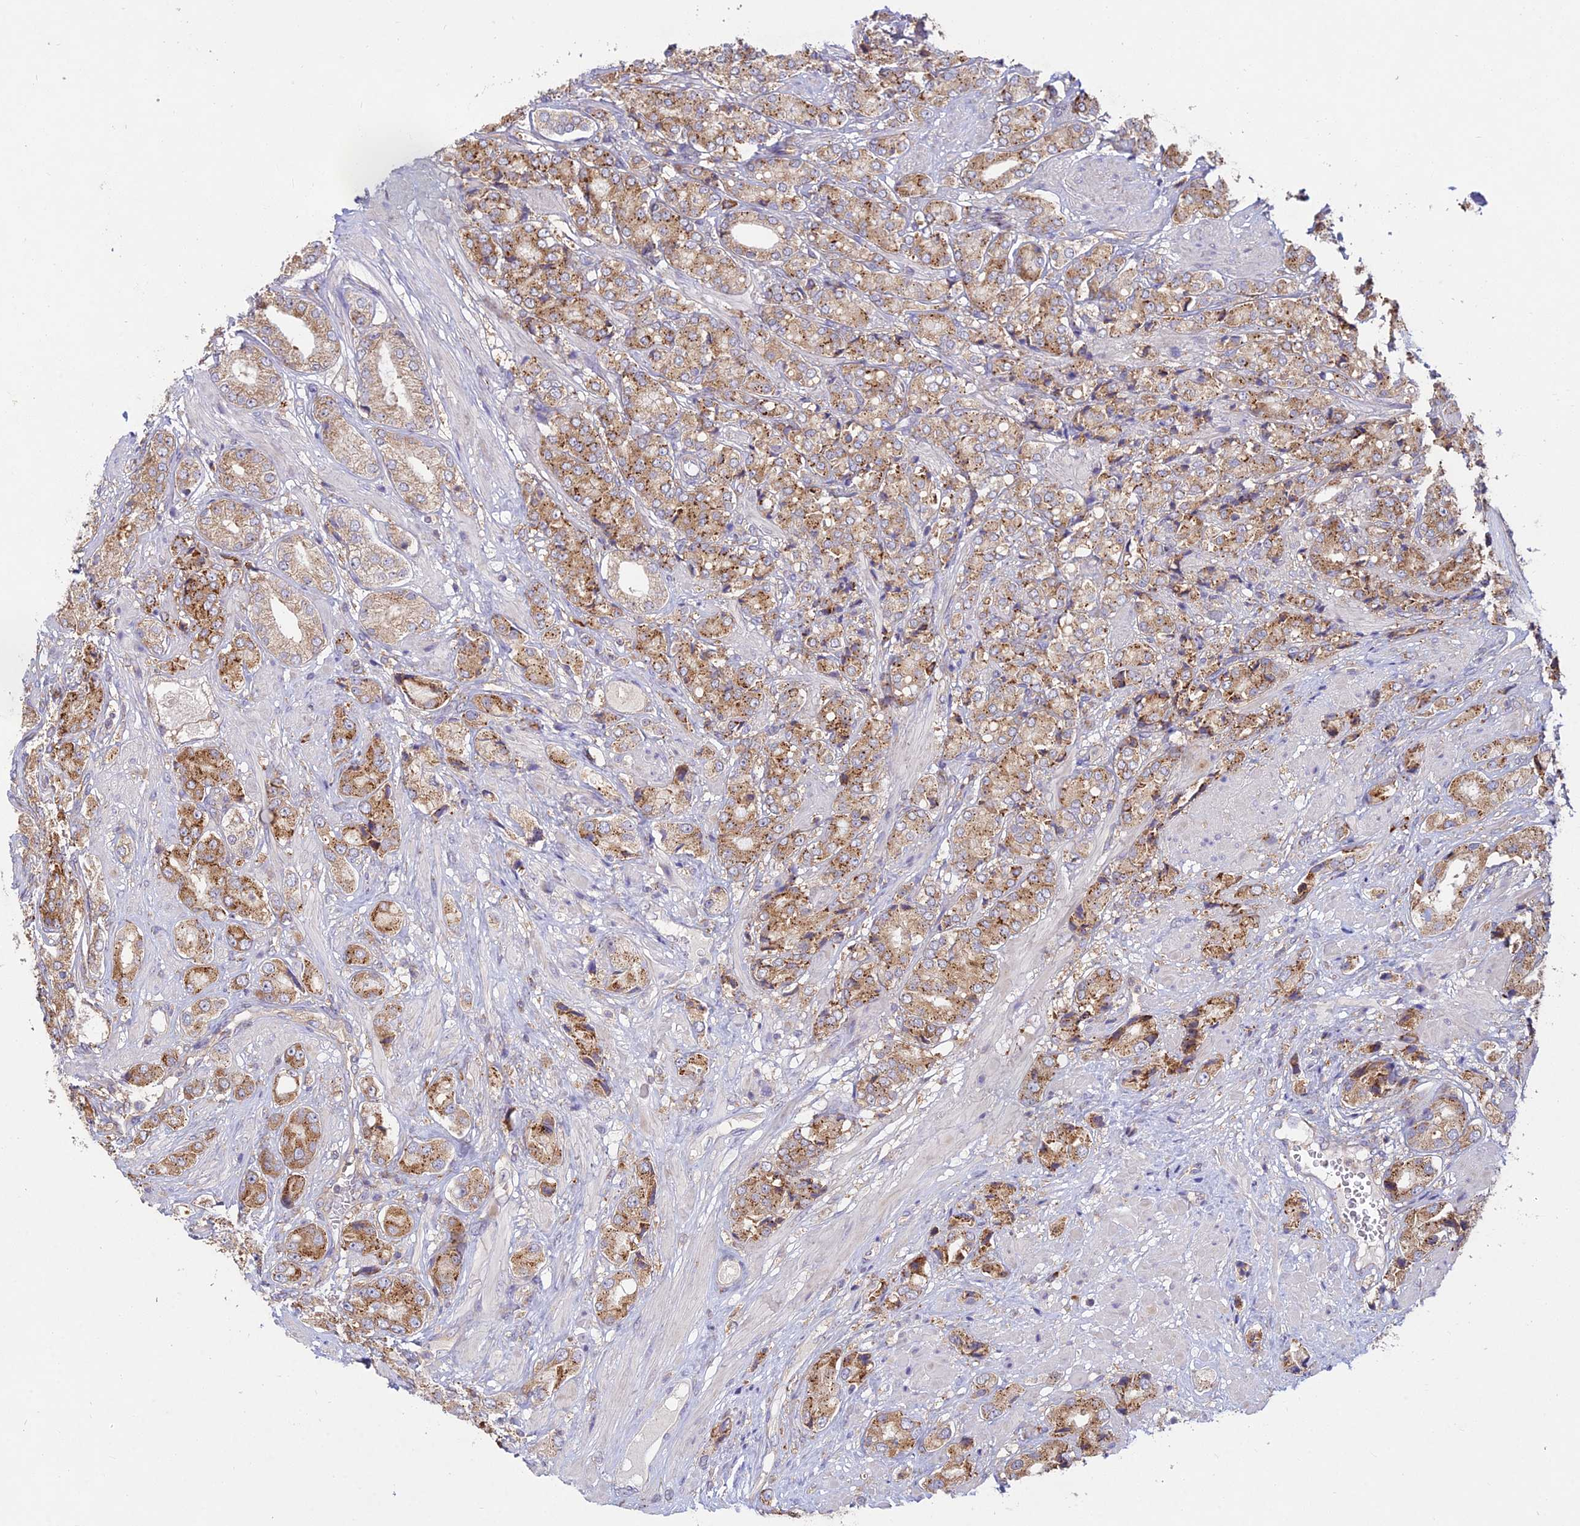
{"staining": {"intensity": "moderate", "quantity": "25%-75%", "location": "cytoplasmic/membranous"}, "tissue": "prostate cancer", "cell_type": "Tumor cells", "image_type": "cancer", "snomed": [{"axis": "morphology", "description": "Adenocarcinoma, High grade"}, {"axis": "topography", "description": "Prostate and seminal vesicle, NOS"}], "caption": "DAB (3,3'-diaminobenzidine) immunohistochemical staining of human high-grade adenocarcinoma (prostate) reveals moderate cytoplasmic/membranous protein positivity in about 25%-75% of tumor cells.", "gene": "NXNL2", "patient": {"sex": "male", "age": 64}}